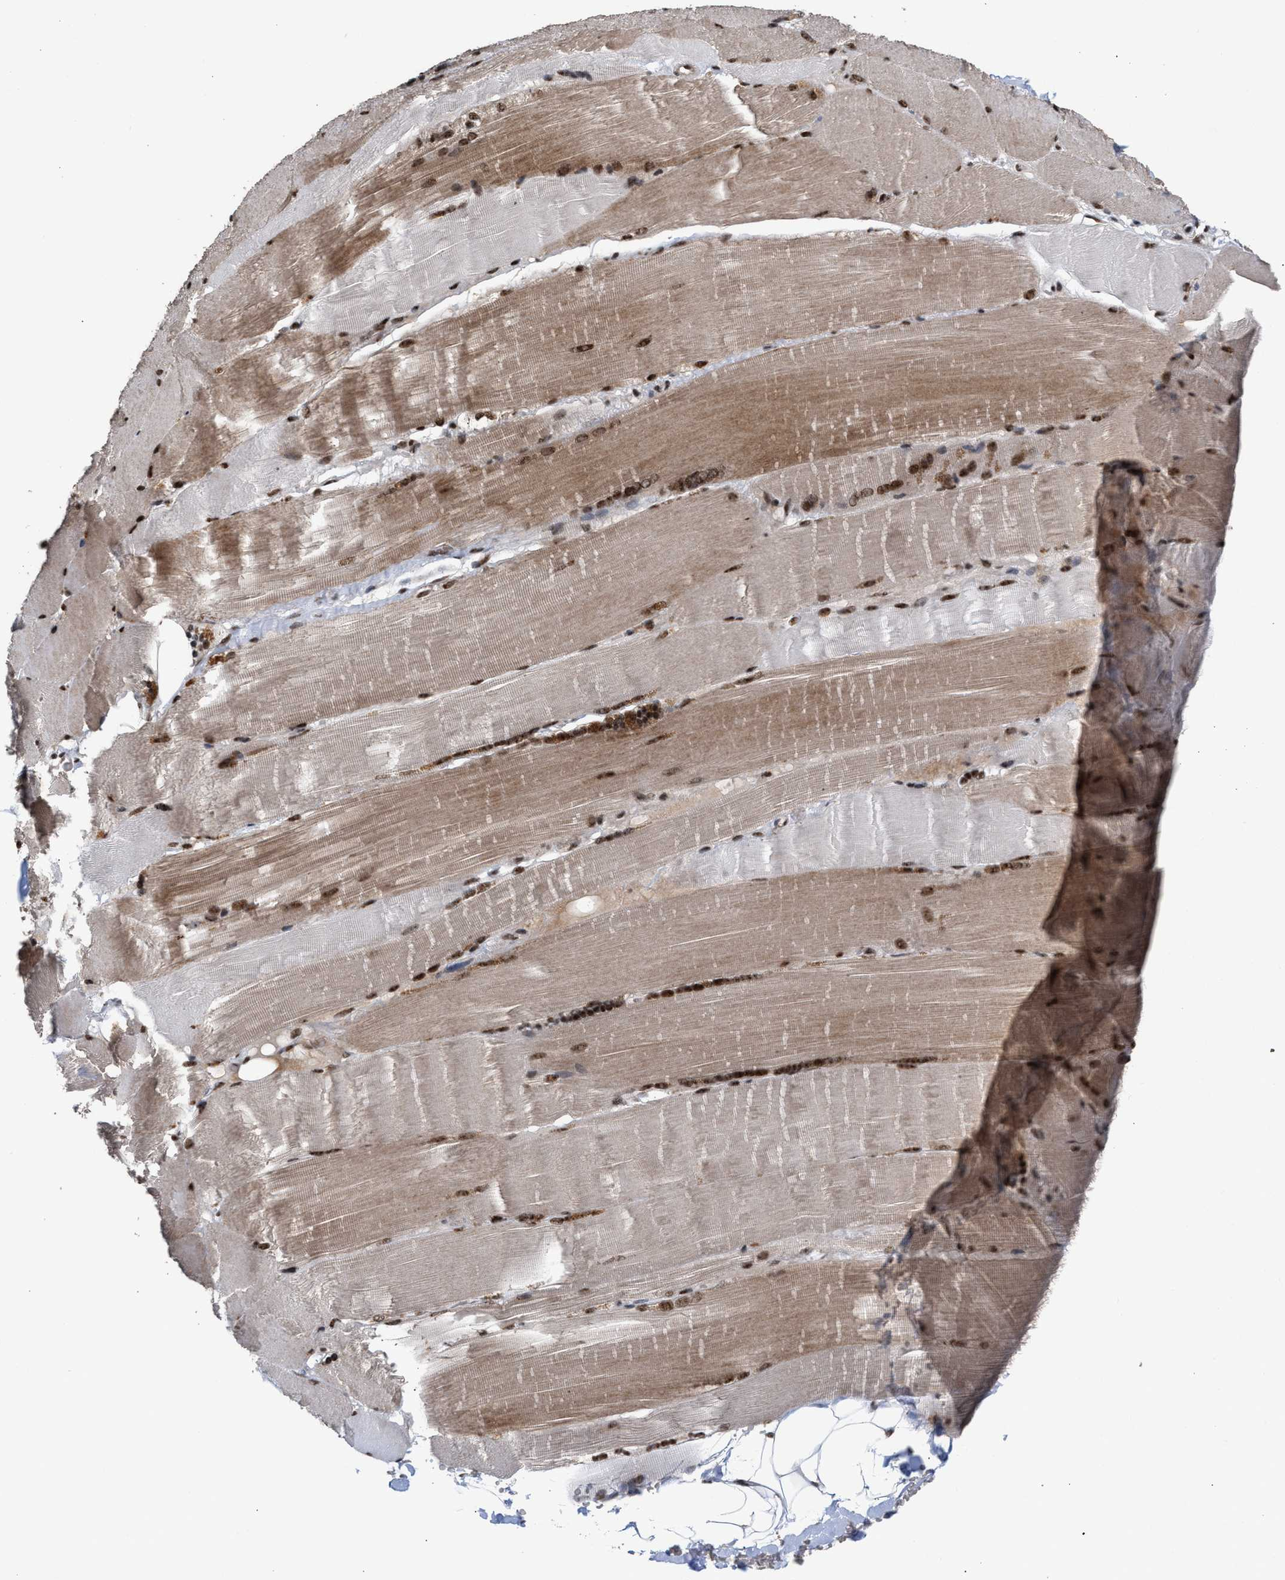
{"staining": {"intensity": "moderate", "quantity": ">75%", "location": "cytoplasmic/membranous,nuclear"}, "tissue": "skeletal muscle", "cell_type": "Myocytes", "image_type": "normal", "snomed": [{"axis": "morphology", "description": "Normal tissue, NOS"}, {"axis": "topography", "description": "Skin"}, {"axis": "topography", "description": "Skeletal muscle"}], "caption": "DAB immunohistochemical staining of unremarkable skeletal muscle displays moderate cytoplasmic/membranous,nuclear protein positivity in about >75% of myocytes.", "gene": "EIF4A3", "patient": {"sex": "male", "age": 83}}